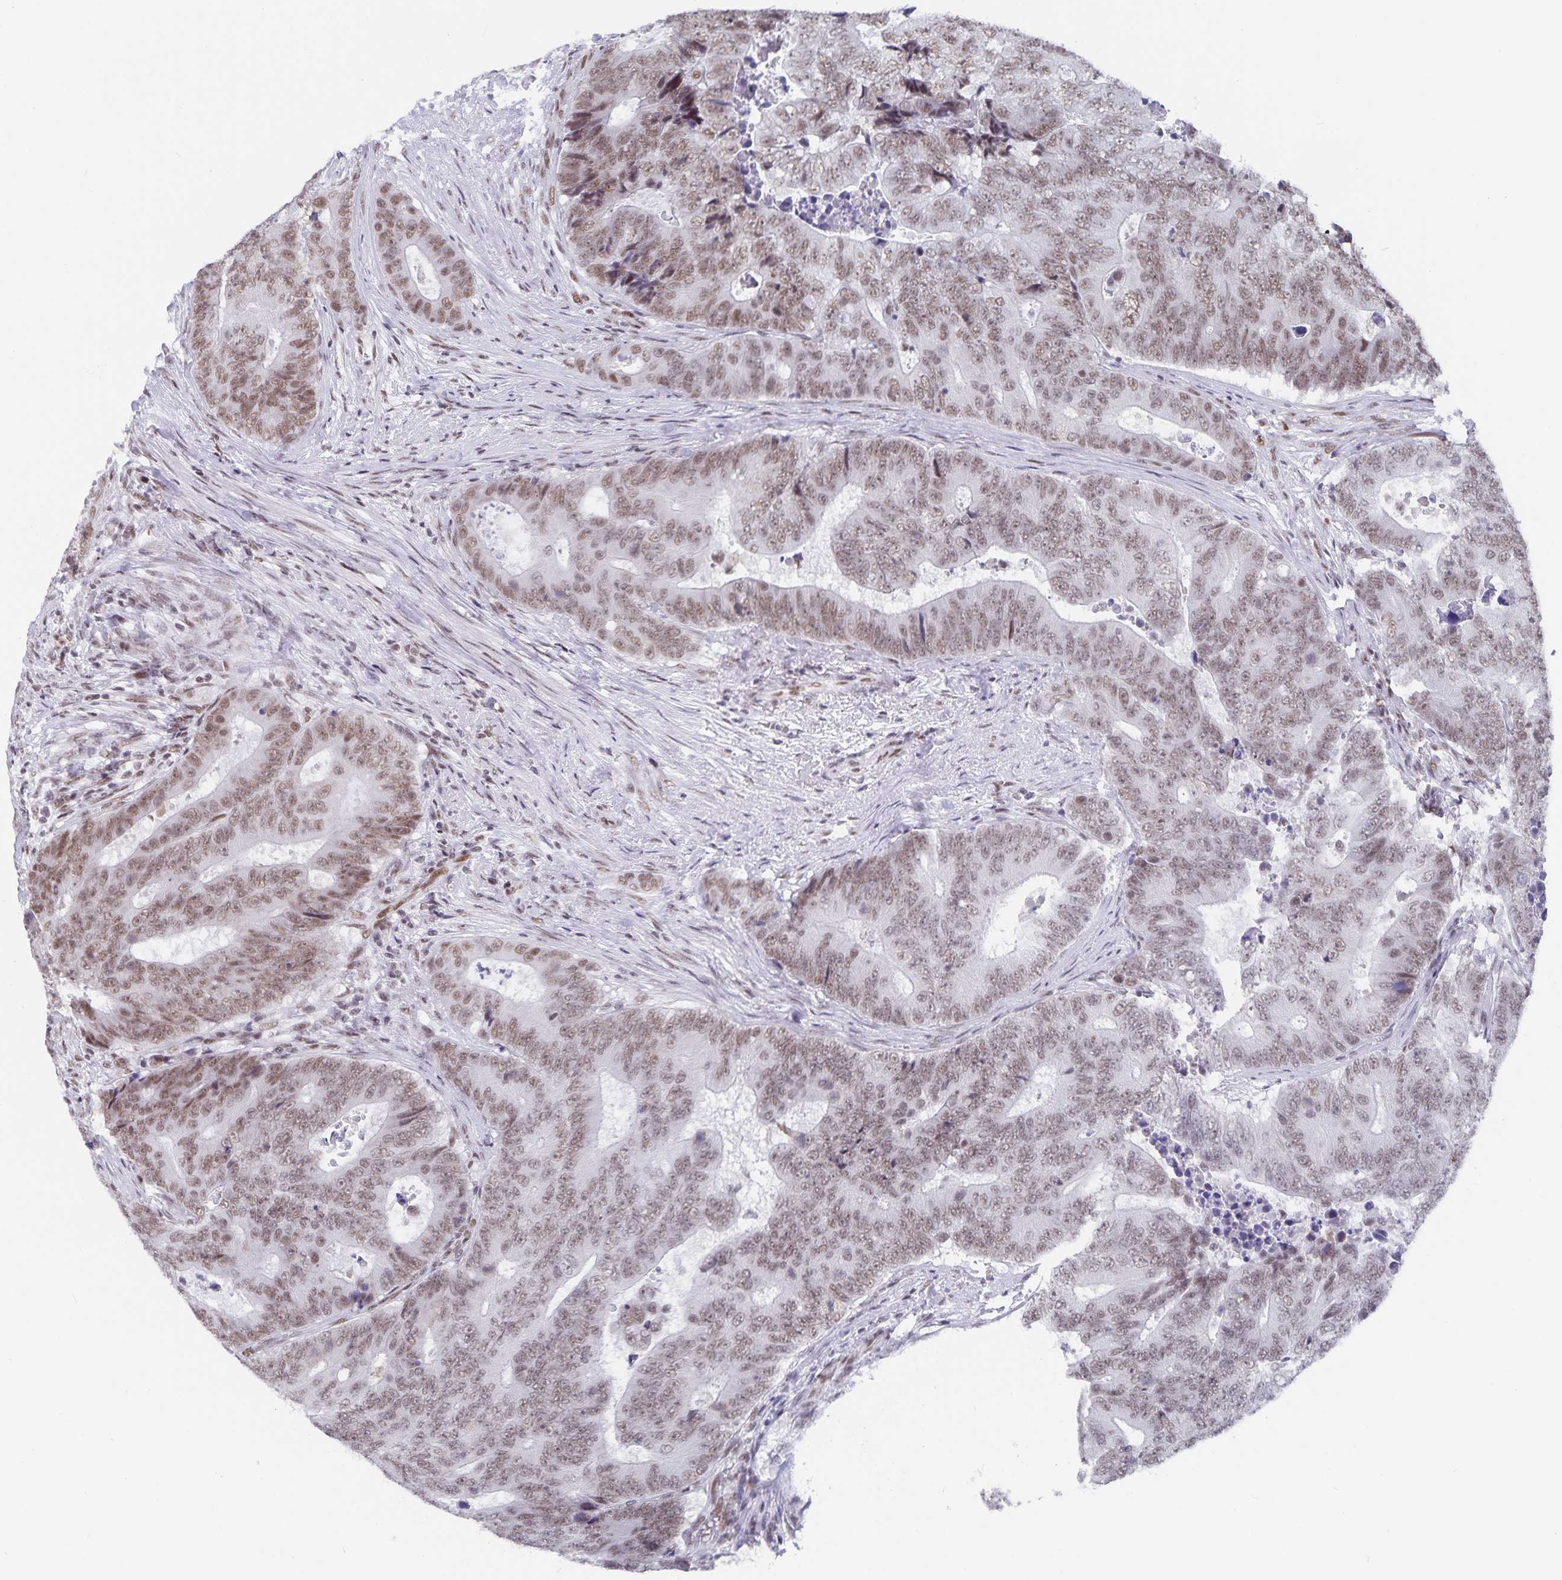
{"staining": {"intensity": "moderate", "quantity": ">75%", "location": "nuclear"}, "tissue": "colorectal cancer", "cell_type": "Tumor cells", "image_type": "cancer", "snomed": [{"axis": "morphology", "description": "Adenocarcinoma, NOS"}, {"axis": "topography", "description": "Colon"}], "caption": "This is a photomicrograph of IHC staining of colorectal cancer (adenocarcinoma), which shows moderate staining in the nuclear of tumor cells.", "gene": "PBX2", "patient": {"sex": "female", "age": 48}}